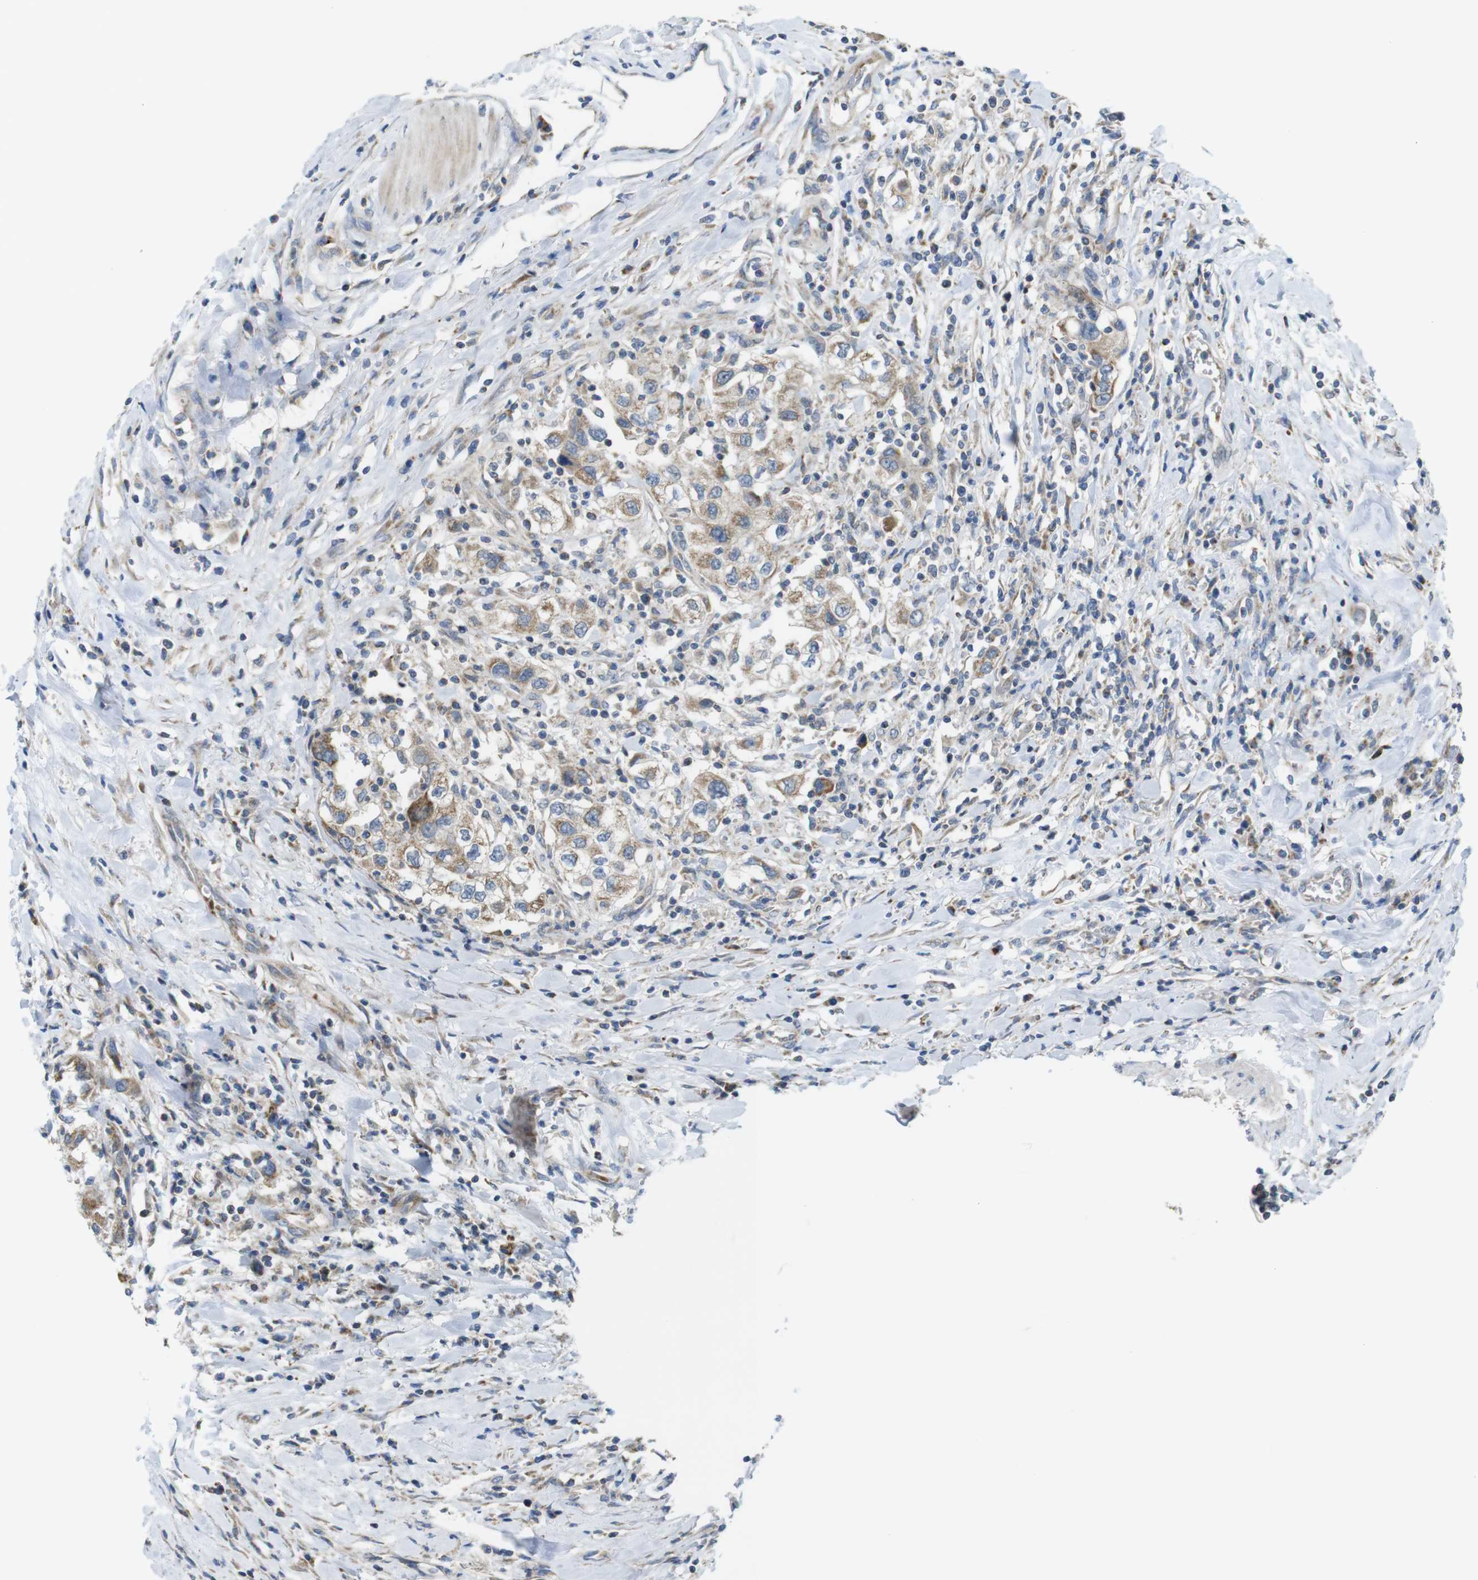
{"staining": {"intensity": "moderate", "quantity": ">75%", "location": "cytoplasmic/membranous"}, "tissue": "urothelial cancer", "cell_type": "Tumor cells", "image_type": "cancer", "snomed": [{"axis": "morphology", "description": "Urothelial carcinoma, High grade"}, {"axis": "topography", "description": "Urinary bladder"}], "caption": "IHC micrograph of neoplastic tissue: human urothelial carcinoma (high-grade) stained using immunohistochemistry exhibits medium levels of moderate protein expression localized specifically in the cytoplasmic/membranous of tumor cells, appearing as a cytoplasmic/membranous brown color.", "gene": "MARCHF1", "patient": {"sex": "female", "age": 80}}